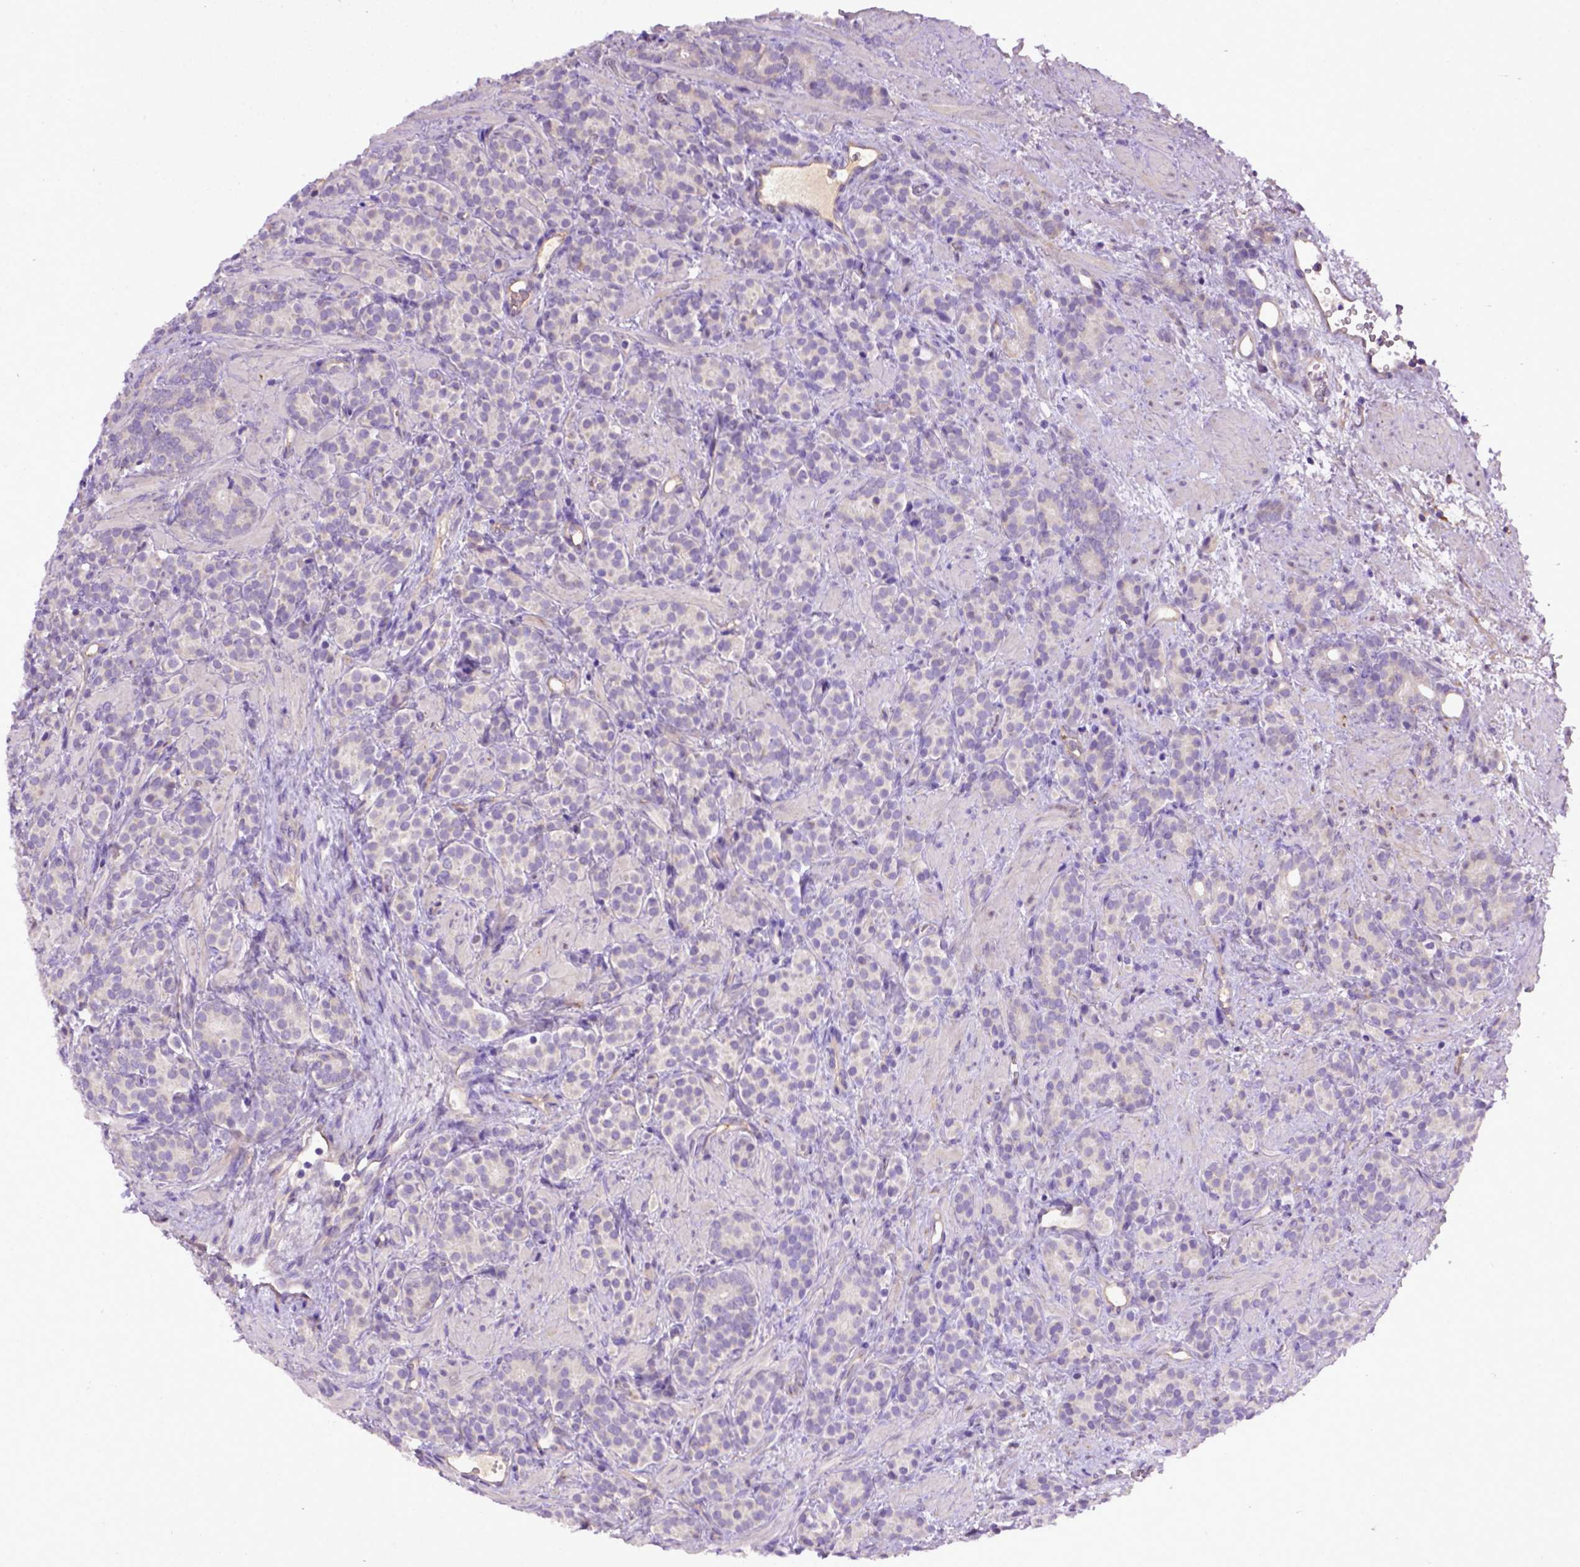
{"staining": {"intensity": "negative", "quantity": "none", "location": "none"}, "tissue": "prostate cancer", "cell_type": "Tumor cells", "image_type": "cancer", "snomed": [{"axis": "morphology", "description": "Adenocarcinoma, High grade"}, {"axis": "topography", "description": "Prostate"}], "caption": "Tumor cells show no significant positivity in high-grade adenocarcinoma (prostate).", "gene": "DEPDC1B", "patient": {"sex": "male", "age": 84}}